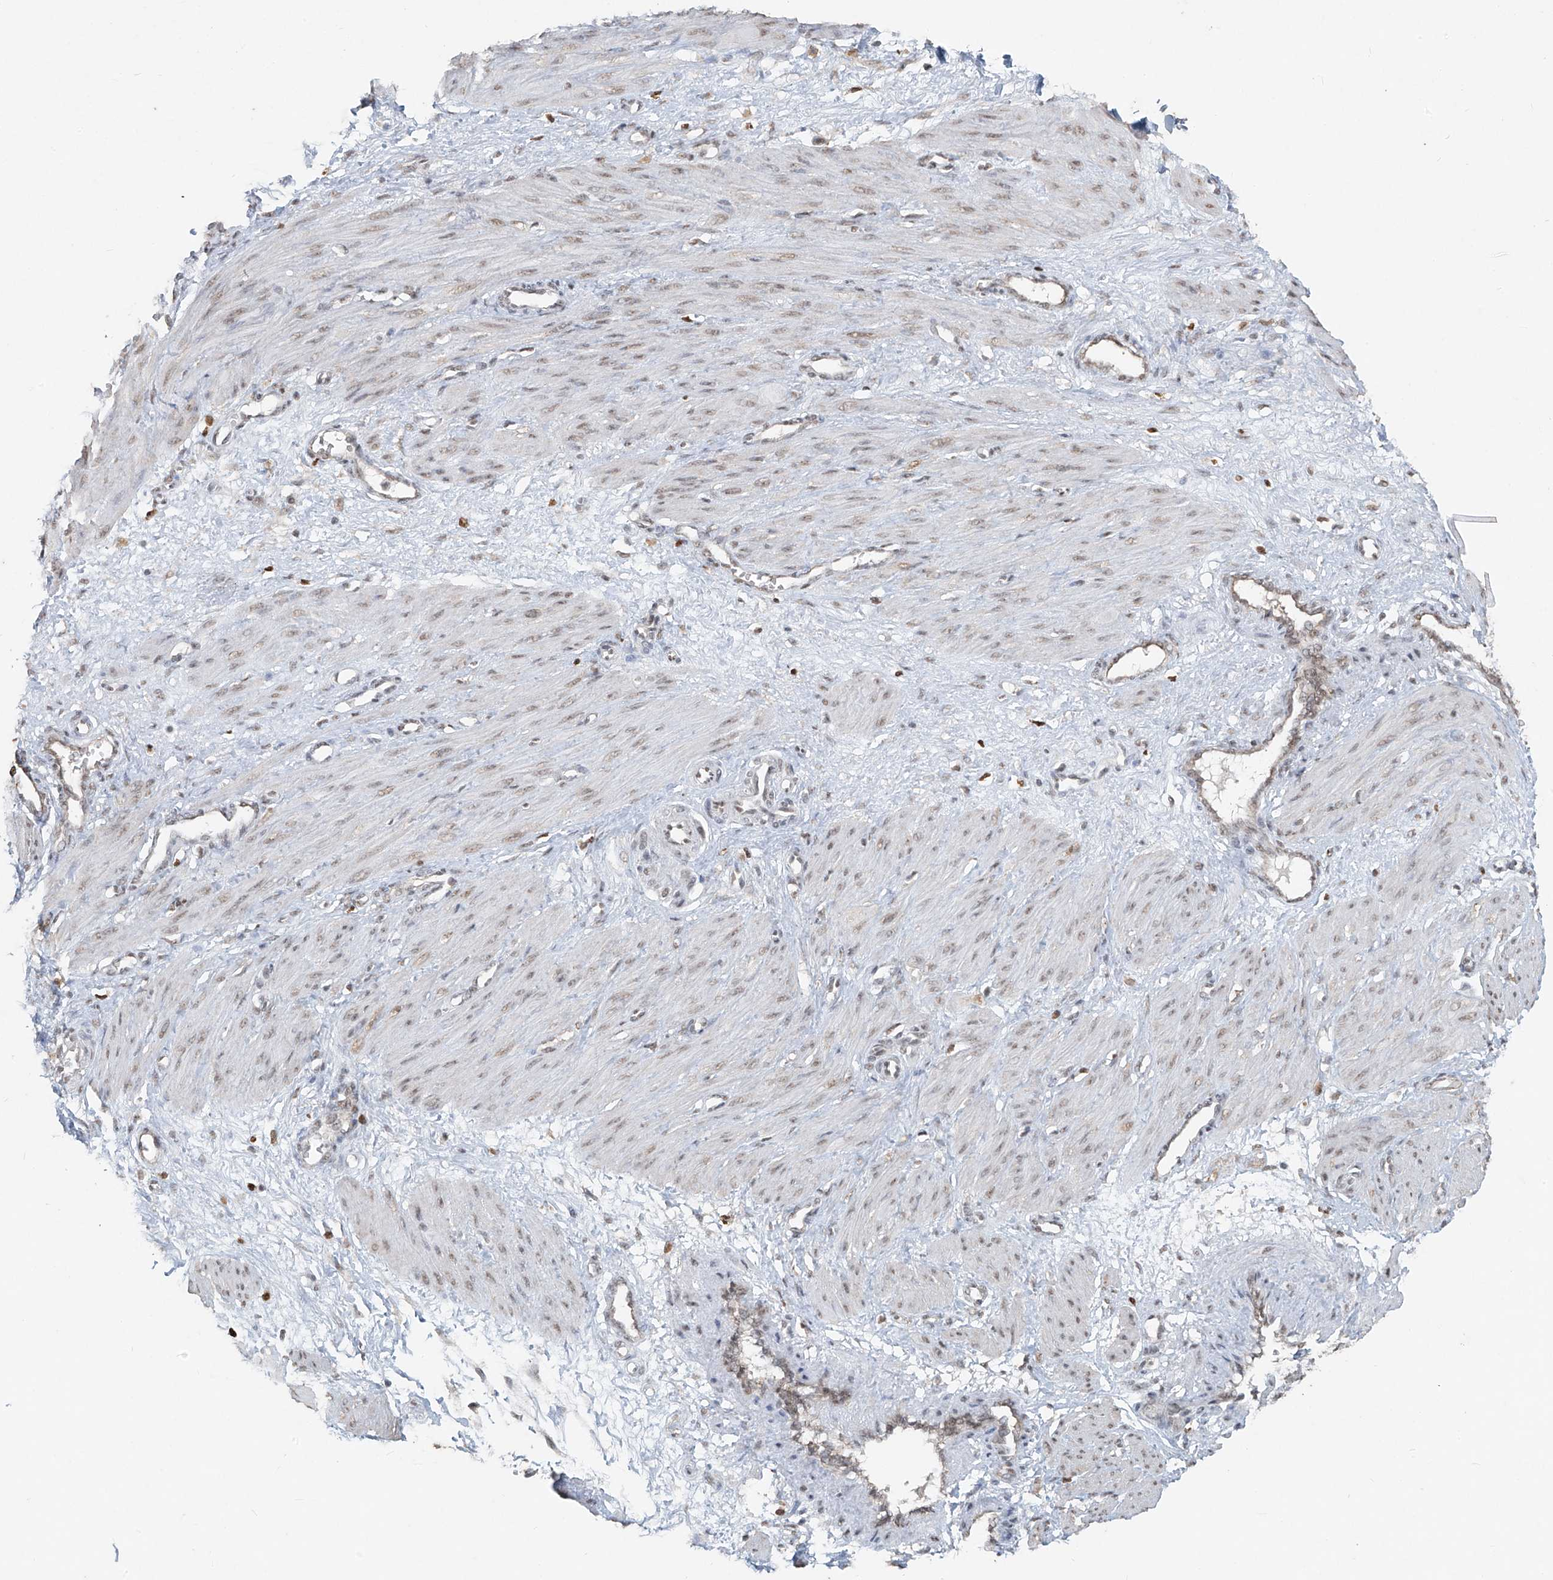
{"staining": {"intensity": "weak", "quantity": "25%-75%", "location": "nuclear"}, "tissue": "smooth muscle", "cell_type": "Smooth muscle cells", "image_type": "normal", "snomed": [{"axis": "morphology", "description": "Normal tissue, NOS"}, {"axis": "topography", "description": "Endometrium"}], "caption": "This is a histology image of immunohistochemistry (IHC) staining of benign smooth muscle, which shows weak expression in the nuclear of smooth muscle cells.", "gene": "TFEC", "patient": {"sex": "female", "age": 33}}